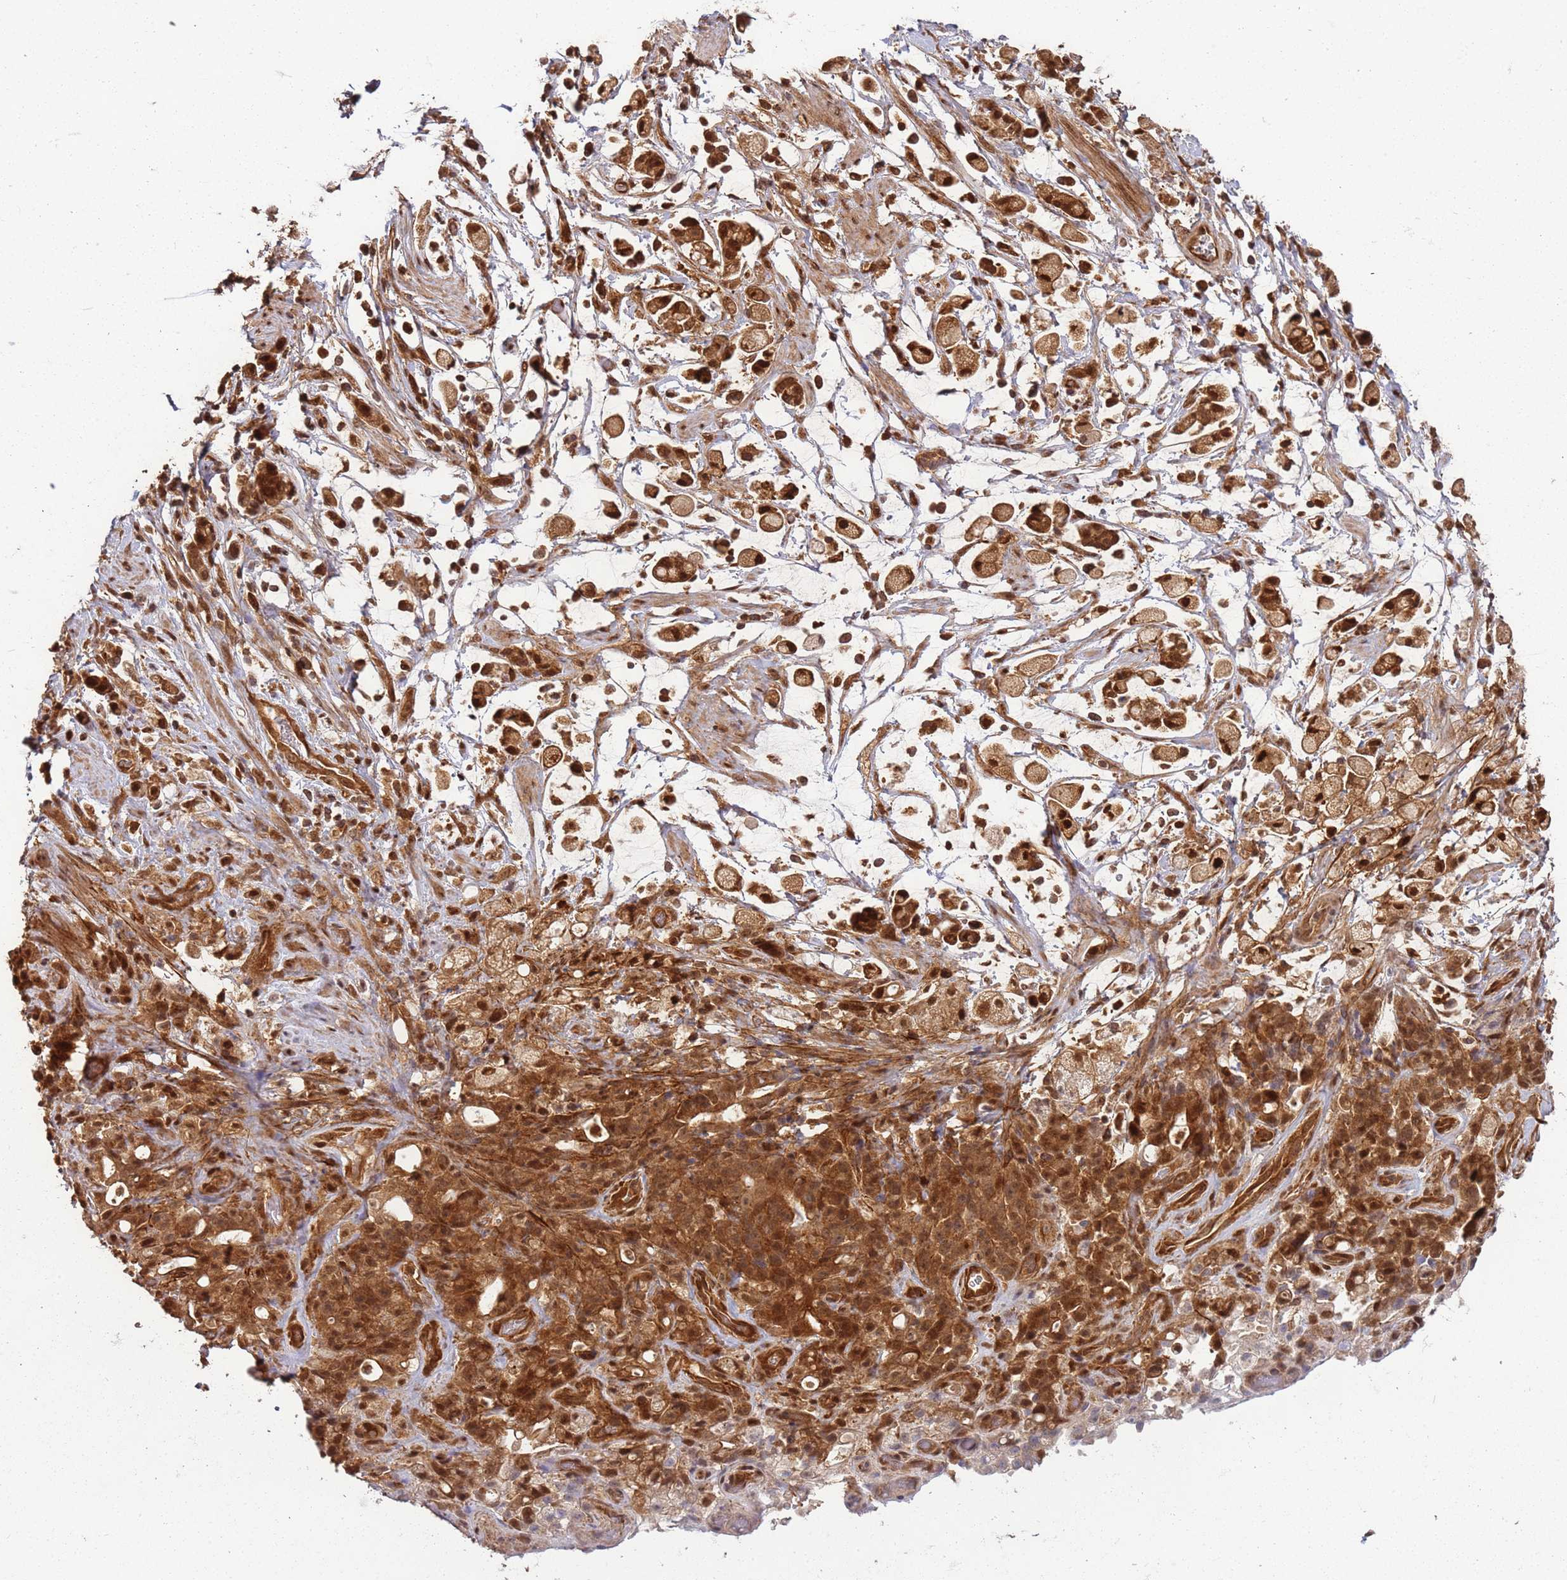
{"staining": {"intensity": "moderate", "quantity": ">75%", "location": "cytoplasmic/membranous,nuclear"}, "tissue": "stomach cancer", "cell_type": "Tumor cells", "image_type": "cancer", "snomed": [{"axis": "morphology", "description": "Adenocarcinoma, NOS"}, {"axis": "topography", "description": "Stomach"}], "caption": "Stomach cancer stained with a protein marker displays moderate staining in tumor cells.", "gene": "PGLS", "patient": {"sex": "female", "age": 60}}